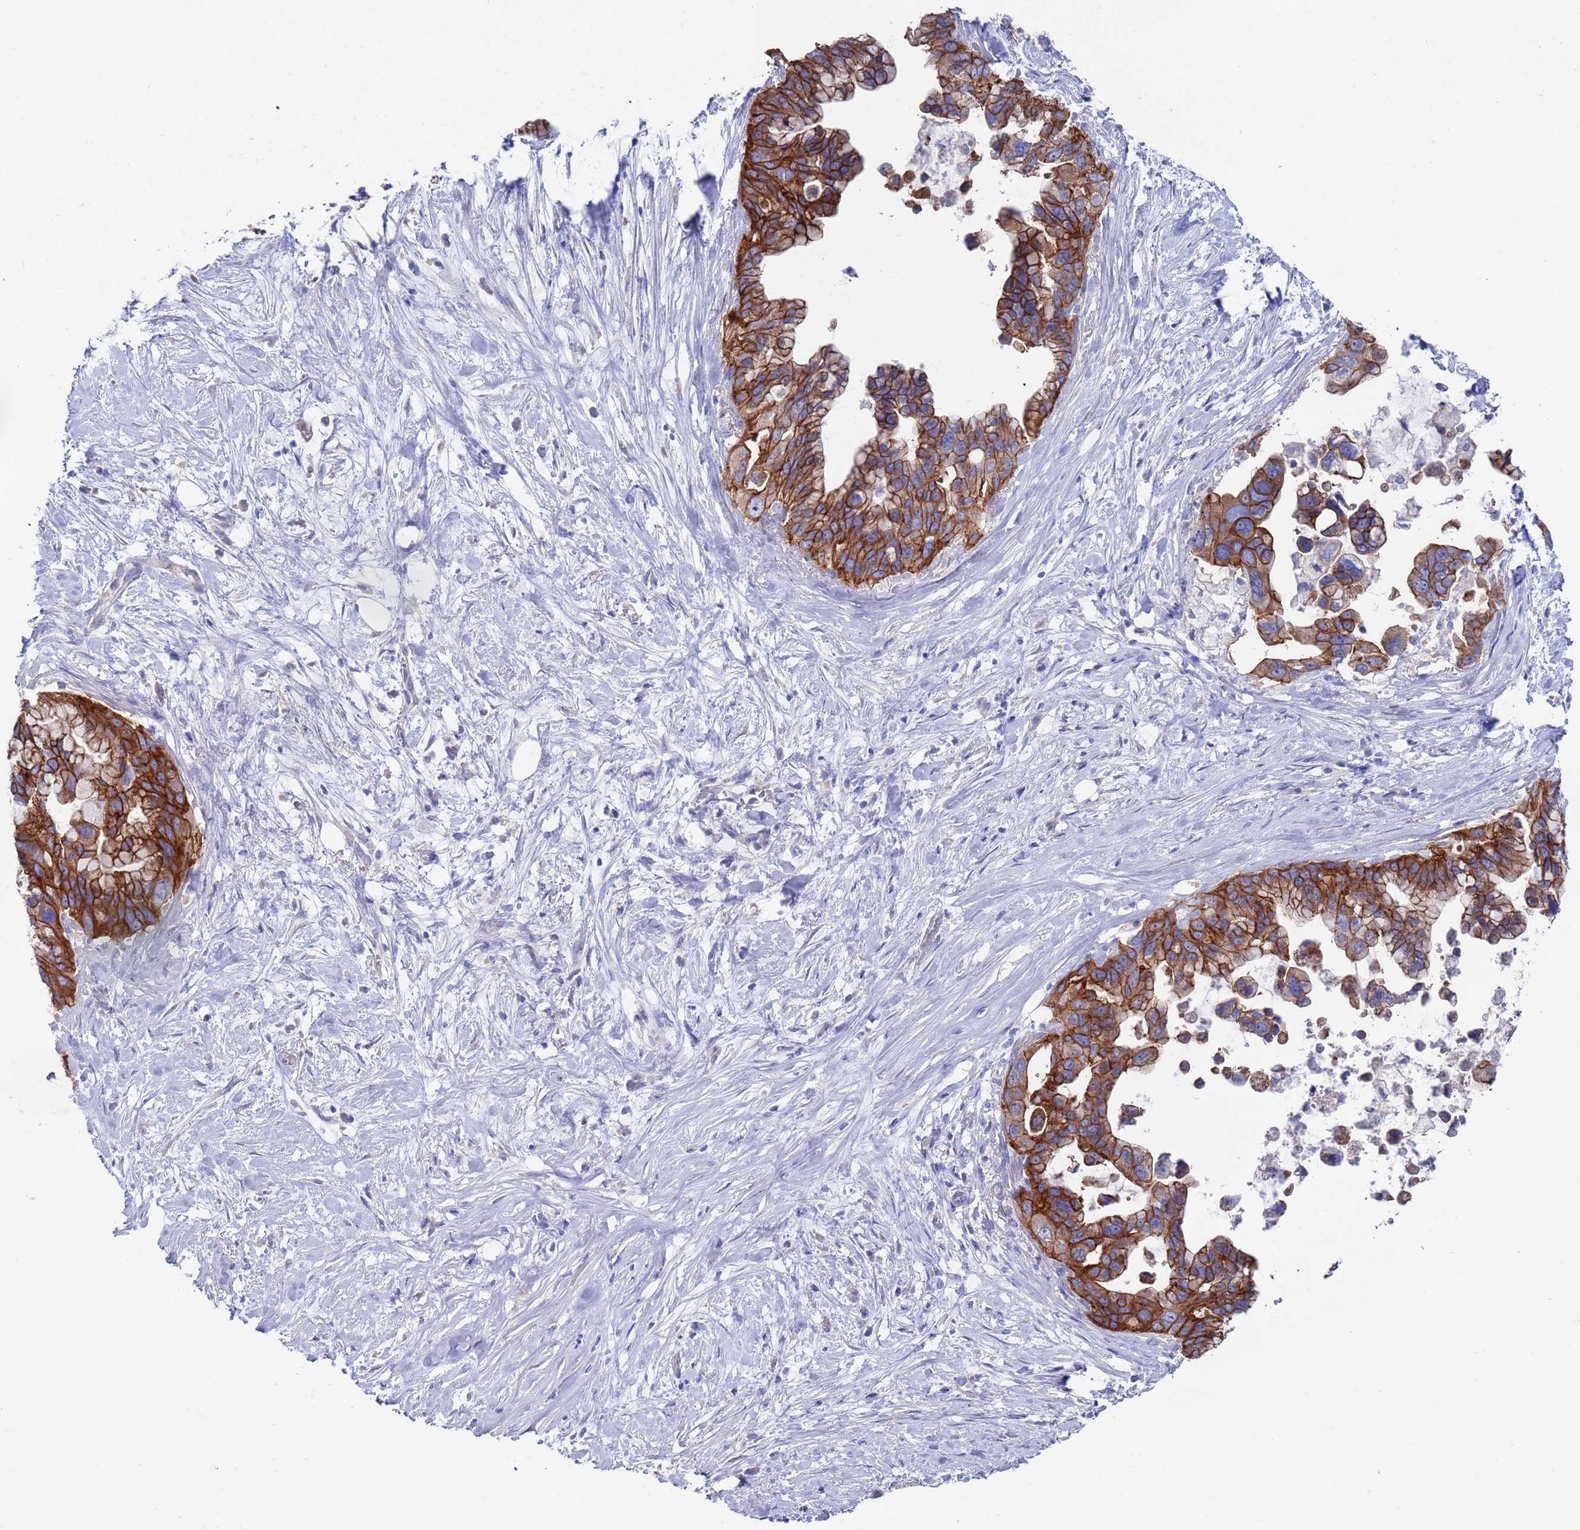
{"staining": {"intensity": "strong", "quantity": ">75%", "location": "cytoplasmic/membranous"}, "tissue": "pancreatic cancer", "cell_type": "Tumor cells", "image_type": "cancer", "snomed": [{"axis": "morphology", "description": "Adenocarcinoma, NOS"}, {"axis": "topography", "description": "Pancreas"}], "caption": "Pancreatic adenocarcinoma stained with a brown dye exhibits strong cytoplasmic/membranous positive expression in about >75% of tumor cells.", "gene": "KRTCAP3", "patient": {"sex": "female", "age": 83}}